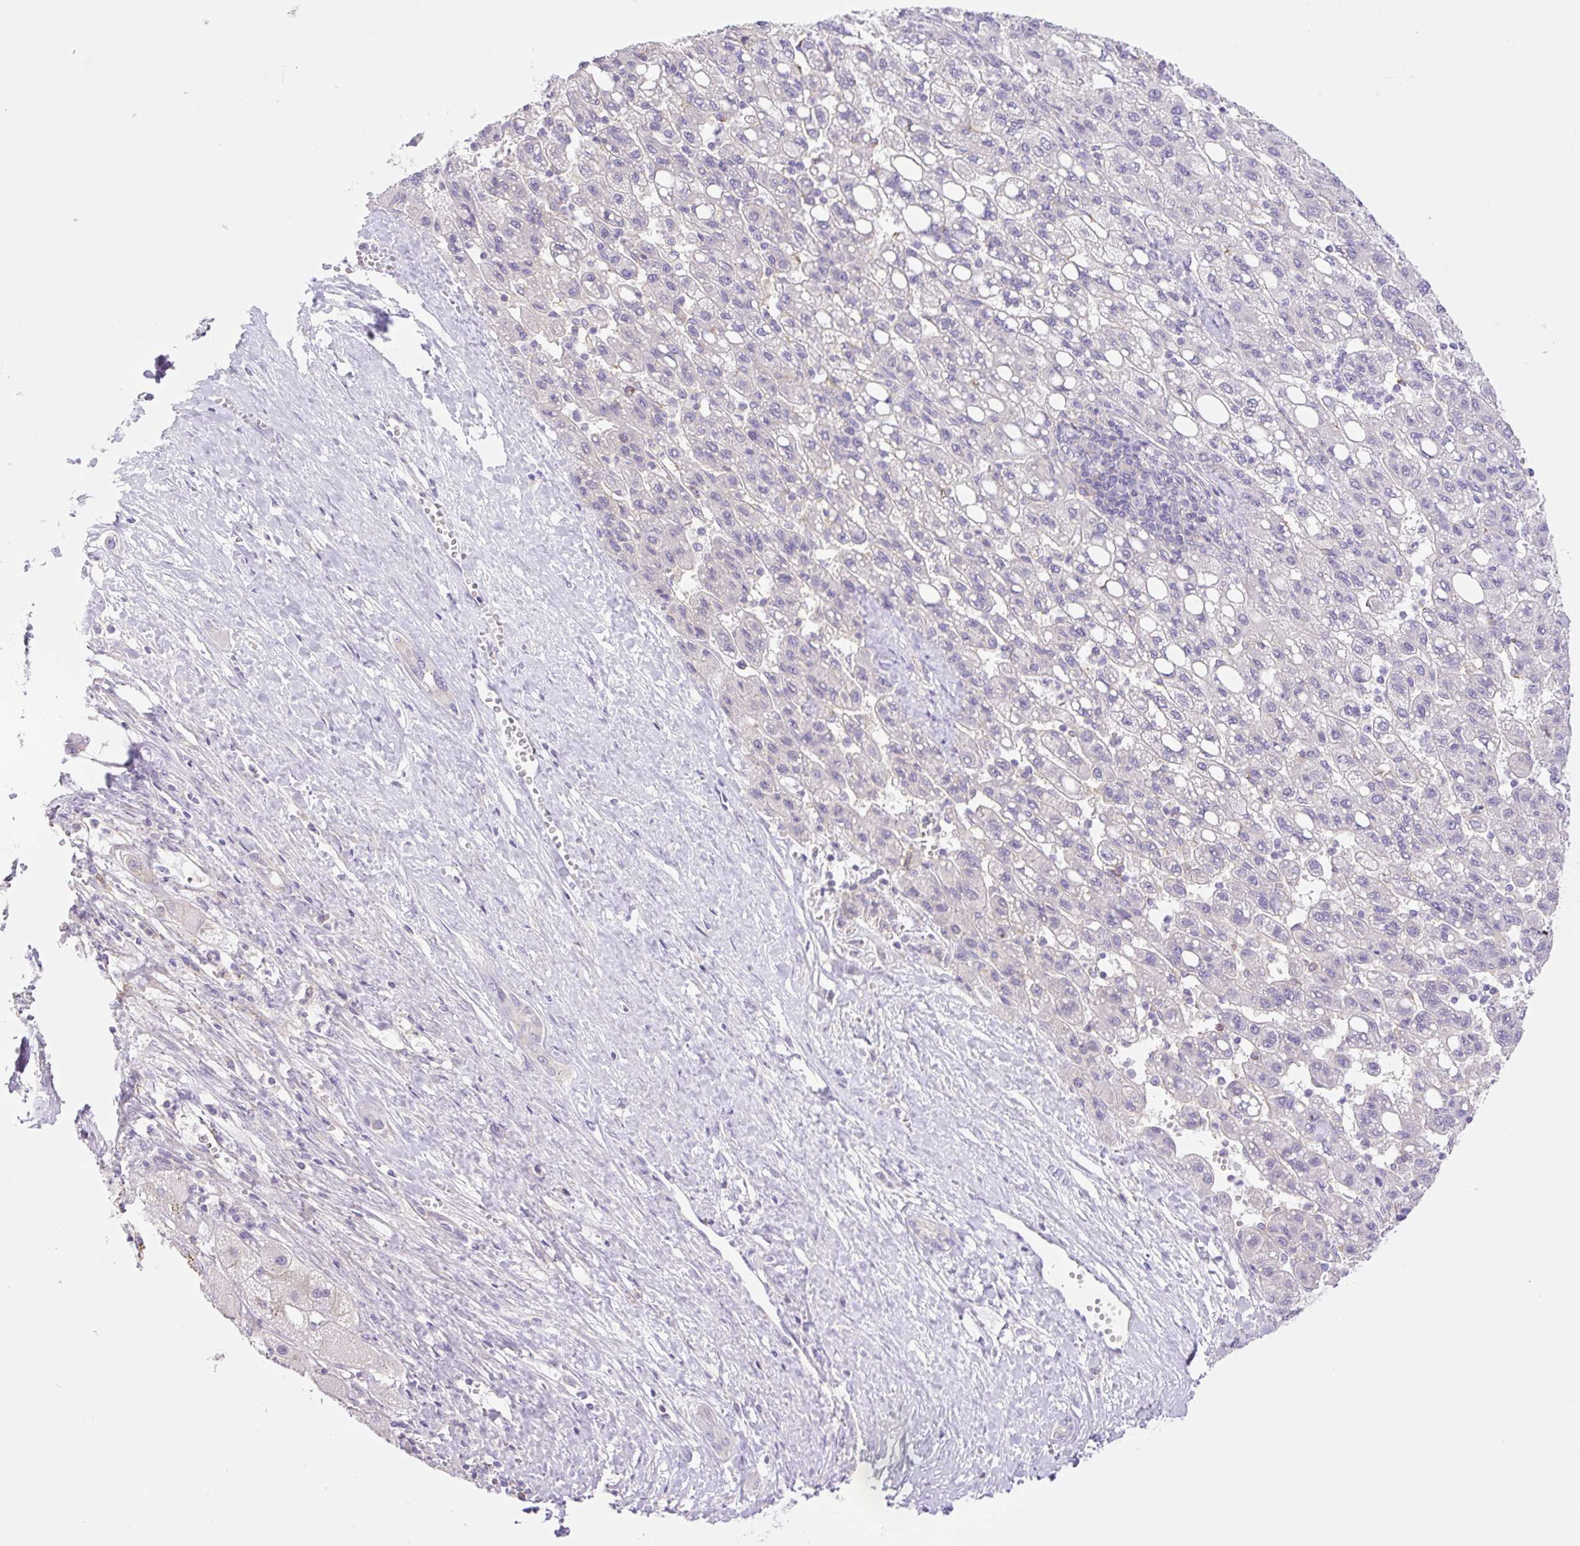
{"staining": {"intensity": "negative", "quantity": "none", "location": "none"}, "tissue": "liver cancer", "cell_type": "Tumor cells", "image_type": "cancer", "snomed": [{"axis": "morphology", "description": "Carcinoma, Hepatocellular, NOS"}, {"axis": "topography", "description": "Liver"}], "caption": "Human liver hepatocellular carcinoma stained for a protein using IHC exhibits no positivity in tumor cells.", "gene": "CAMK2B", "patient": {"sex": "female", "age": 82}}